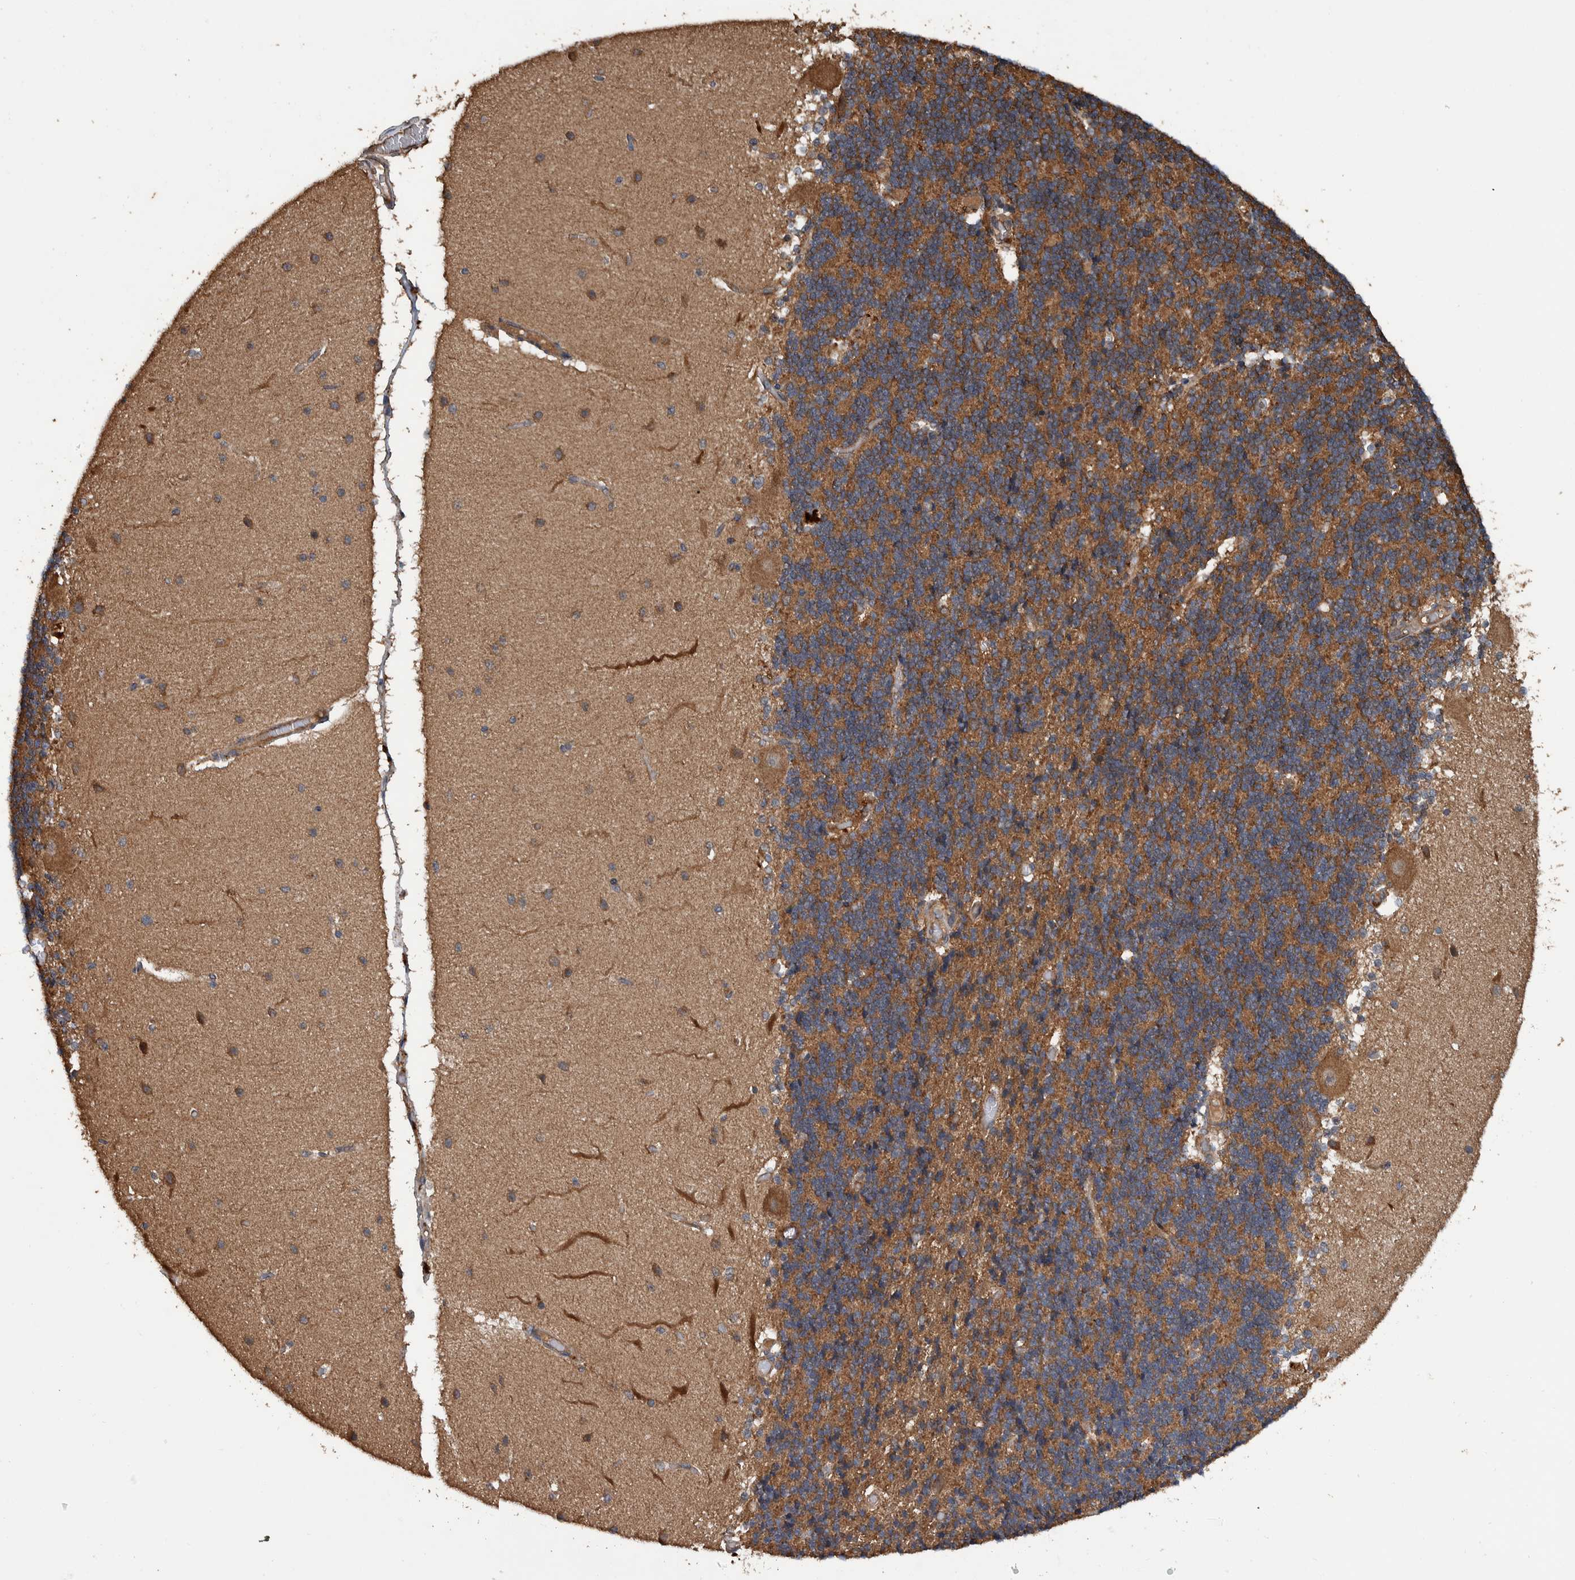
{"staining": {"intensity": "strong", "quantity": ">75%", "location": "cytoplasmic/membranous"}, "tissue": "cerebellum", "cell_type": "Cells in granular layer", "image_type": "normal", "snomed": [{"axis": "morphology", "description": "Normal tissue, NOS"}, {"axis": "topography", "description": "Cerebellum"}], "caption": "About >75% of cells in granular layer in benign human cerebellum show strong cytoplasmic/membranous protein positivity as visualized by brown immunohistochemical staining.", "gene": "ENSG00000251537", "patient": {"sex": "female", "age": 54}}